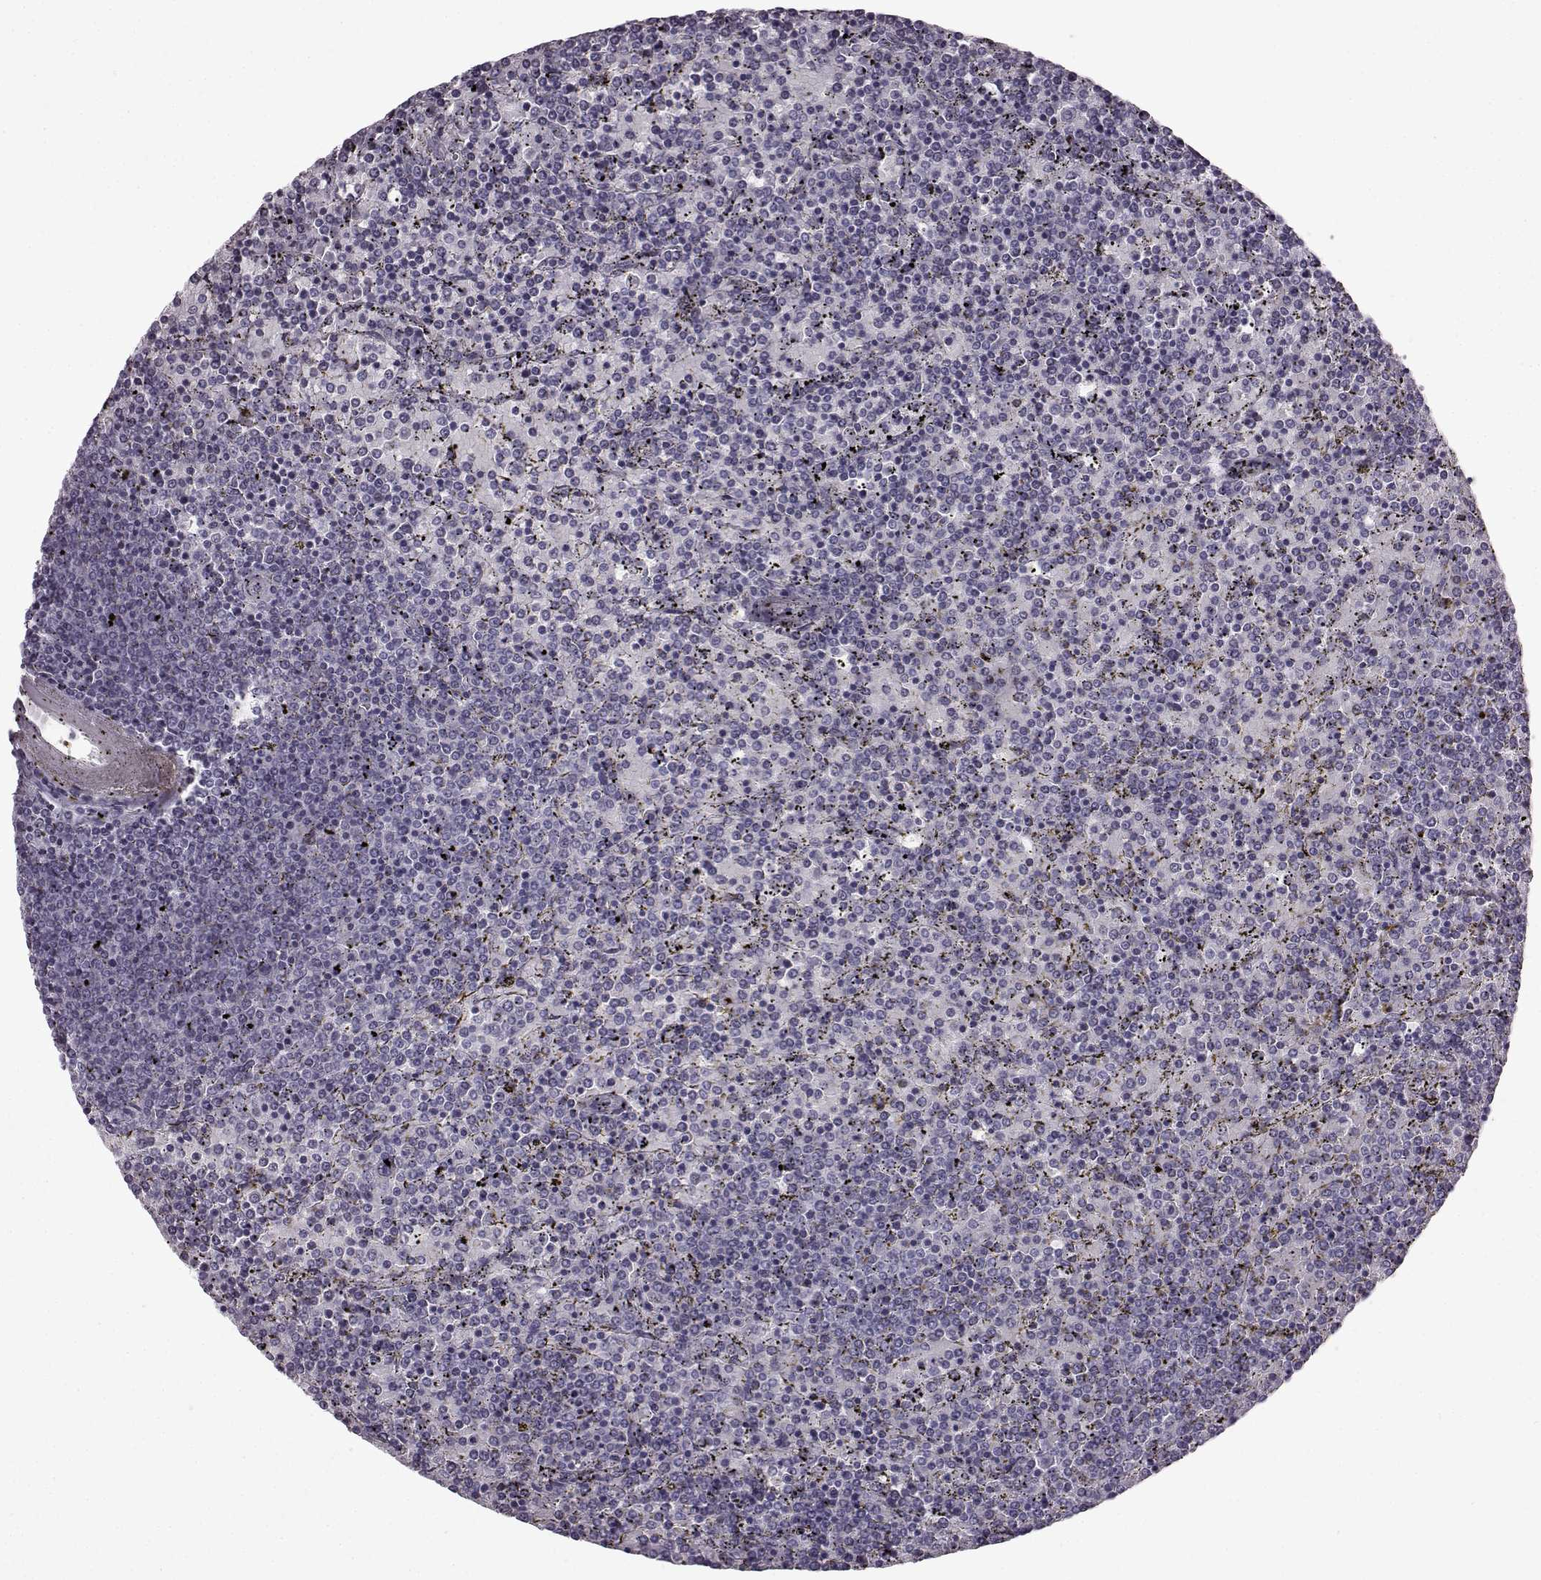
{"staining": {"intensity": "negative", "quantity": "none", "location": "none"}, "tissue": "lymphoma", "cell_type": "Tumor cells", "image_type": "cancer", "snomed": [{"axis": "morphology", "description": "Malignant lymphoma, non-Hodgkin's type, Low grade"}, {"axis": "topography", "description": "Spleen"}], "caption": "IHC histopathology image of lymphoma stained for a protein (brown), which demonstrates no expression in tumor cells.", "gene": "SLC28A2", "patient": {"sex": "female", "age": 77}}